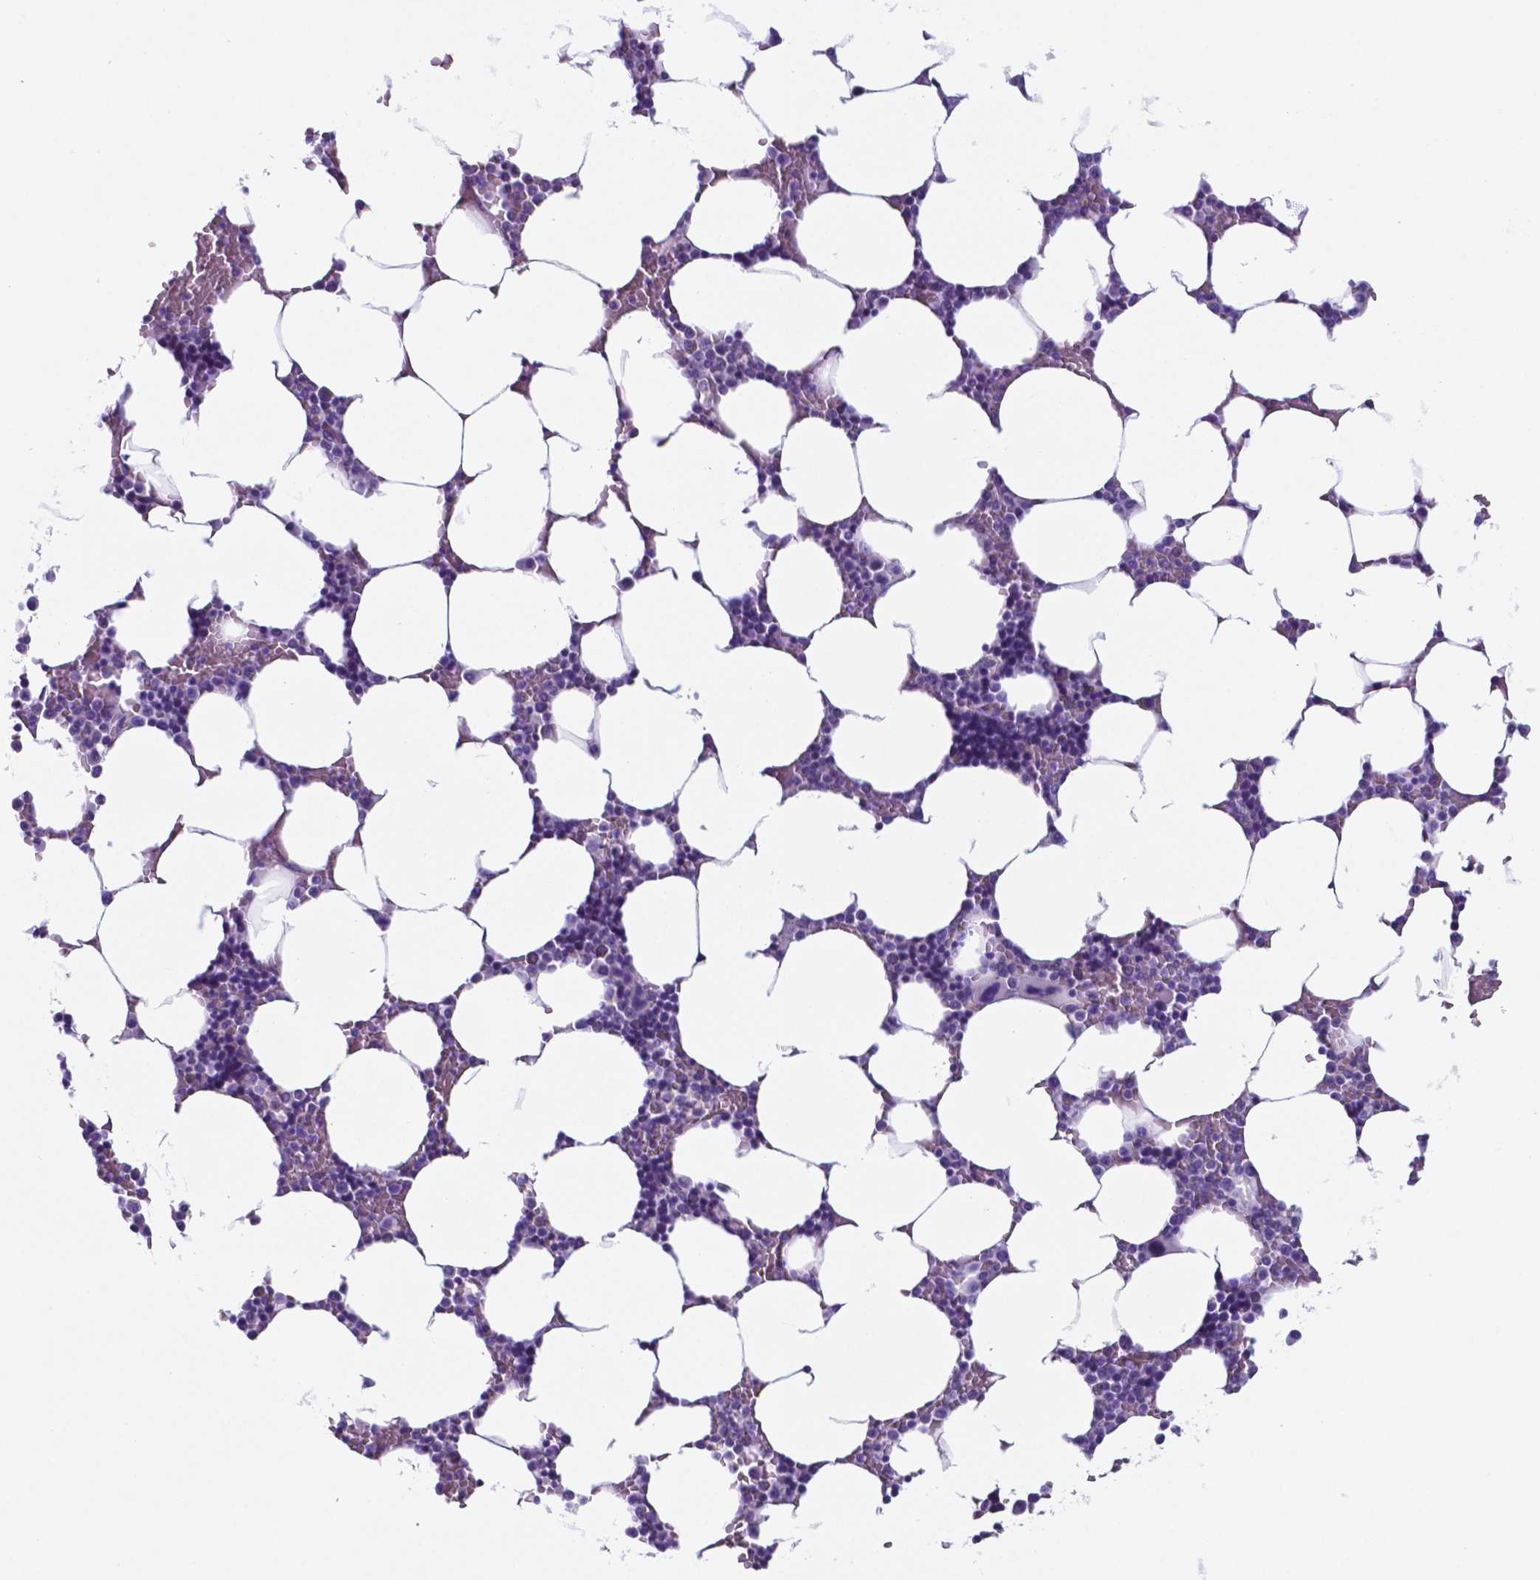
{"staining": {"intensity": "negative", "quantity": "none", "location": "none"}, "tissue": "bone marrow", "cell_type": "Hematopoietic cells", "image_type": "normal", "snomed": [{"axis": "morphology", "description": "Normal tissue, NOS"}, {"axis": "topography", "description": "Bone marrow"}], "caption": "Immunohistochemistry image of normal bone marrow: human bone marrow stained with DAB (3,3'-diaminobenzidine) demonstrates no significant protein expression in hematopoietic cells.", "gene": "DNAAF8", "patient": {"sex": "female", "age": 52}}